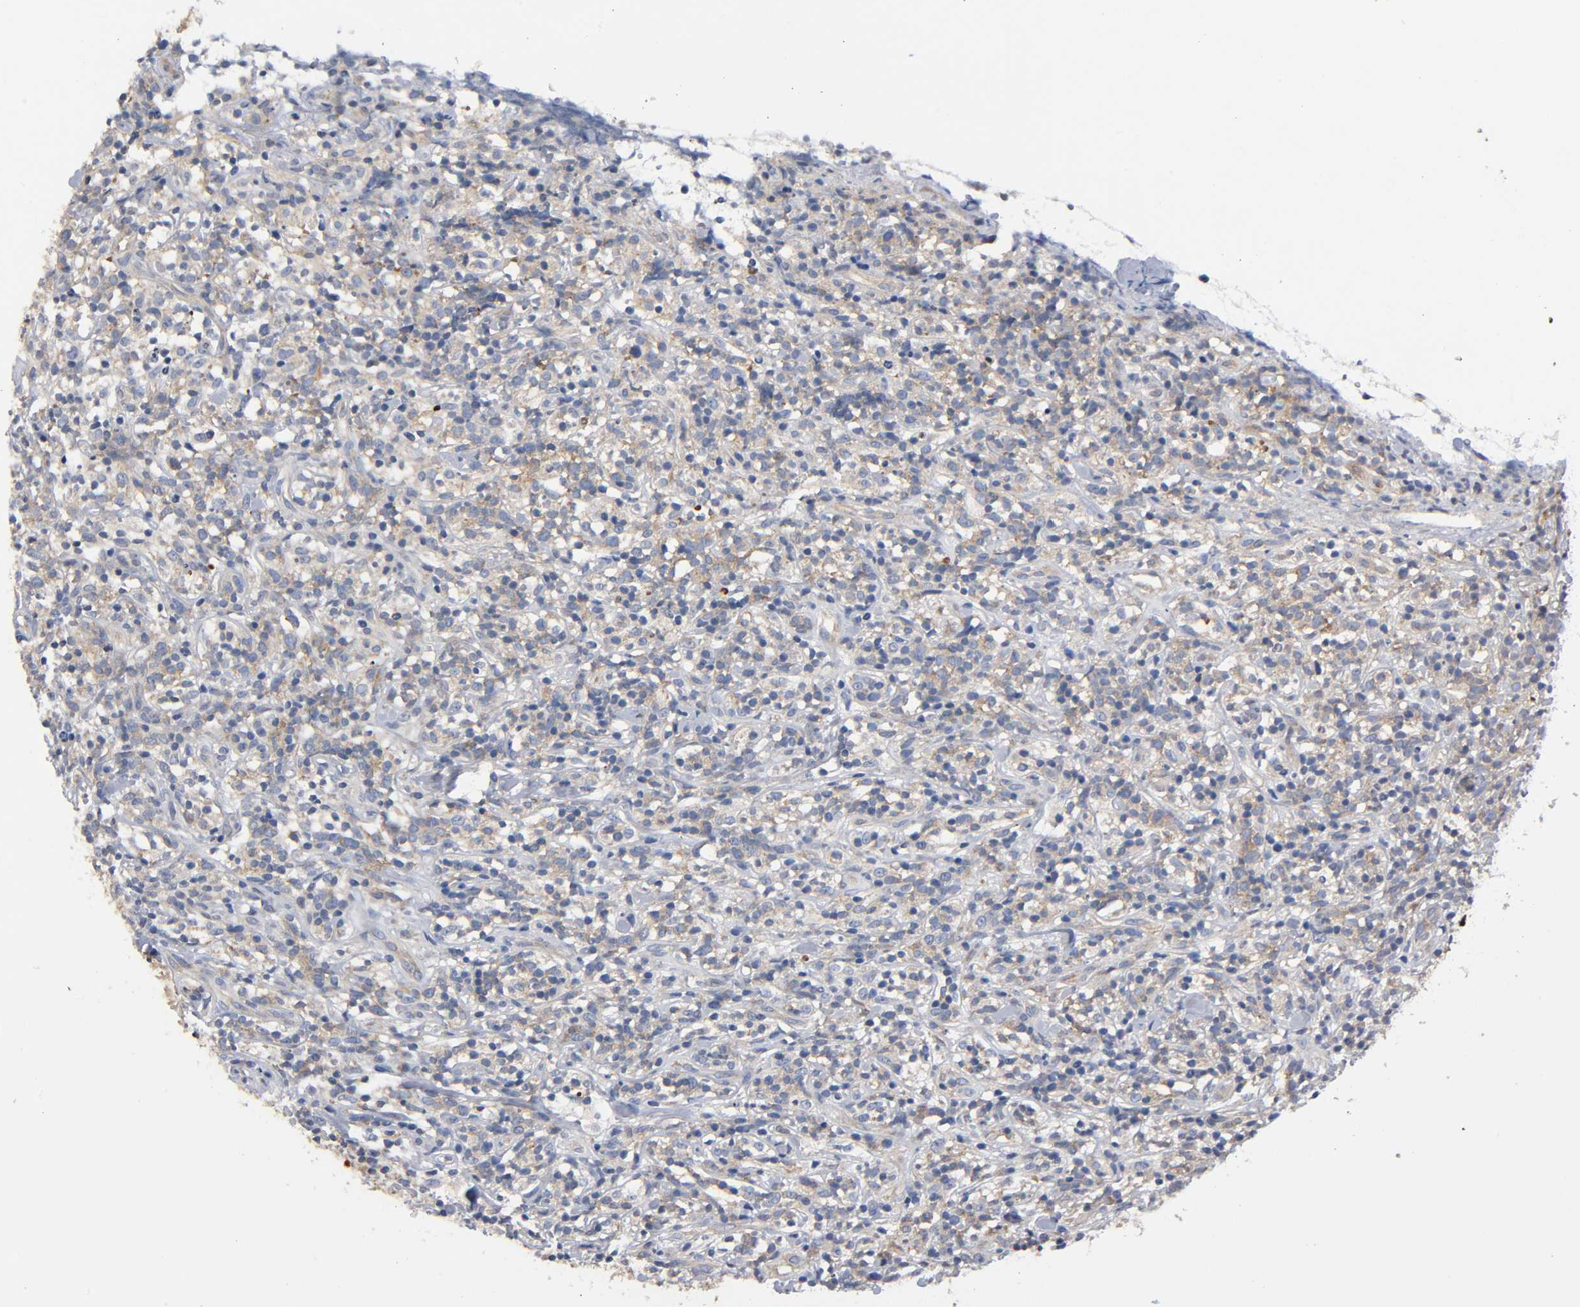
{"staining": {"intensity": "weak", "quantity": ">75%", "location": "cytoplasmic/membranous"}, "tissue": "lymphoma", "cell_type": "Tumor cells", "image_type": "cancer", "snomed": [{"axis": "morphology", "description": "Malignant lymphoma, non-Hodgkin's type, High grade"}, {"axis": "topography", "description": "Lymph node"}], "caption": "Protein staining of lymphoma tissue exhibits weak cytoplasmic/membranous expression in about >75% of tumor cells.", "gene": "HDAC6", "patient": {"sex": "female", "age": 73}}